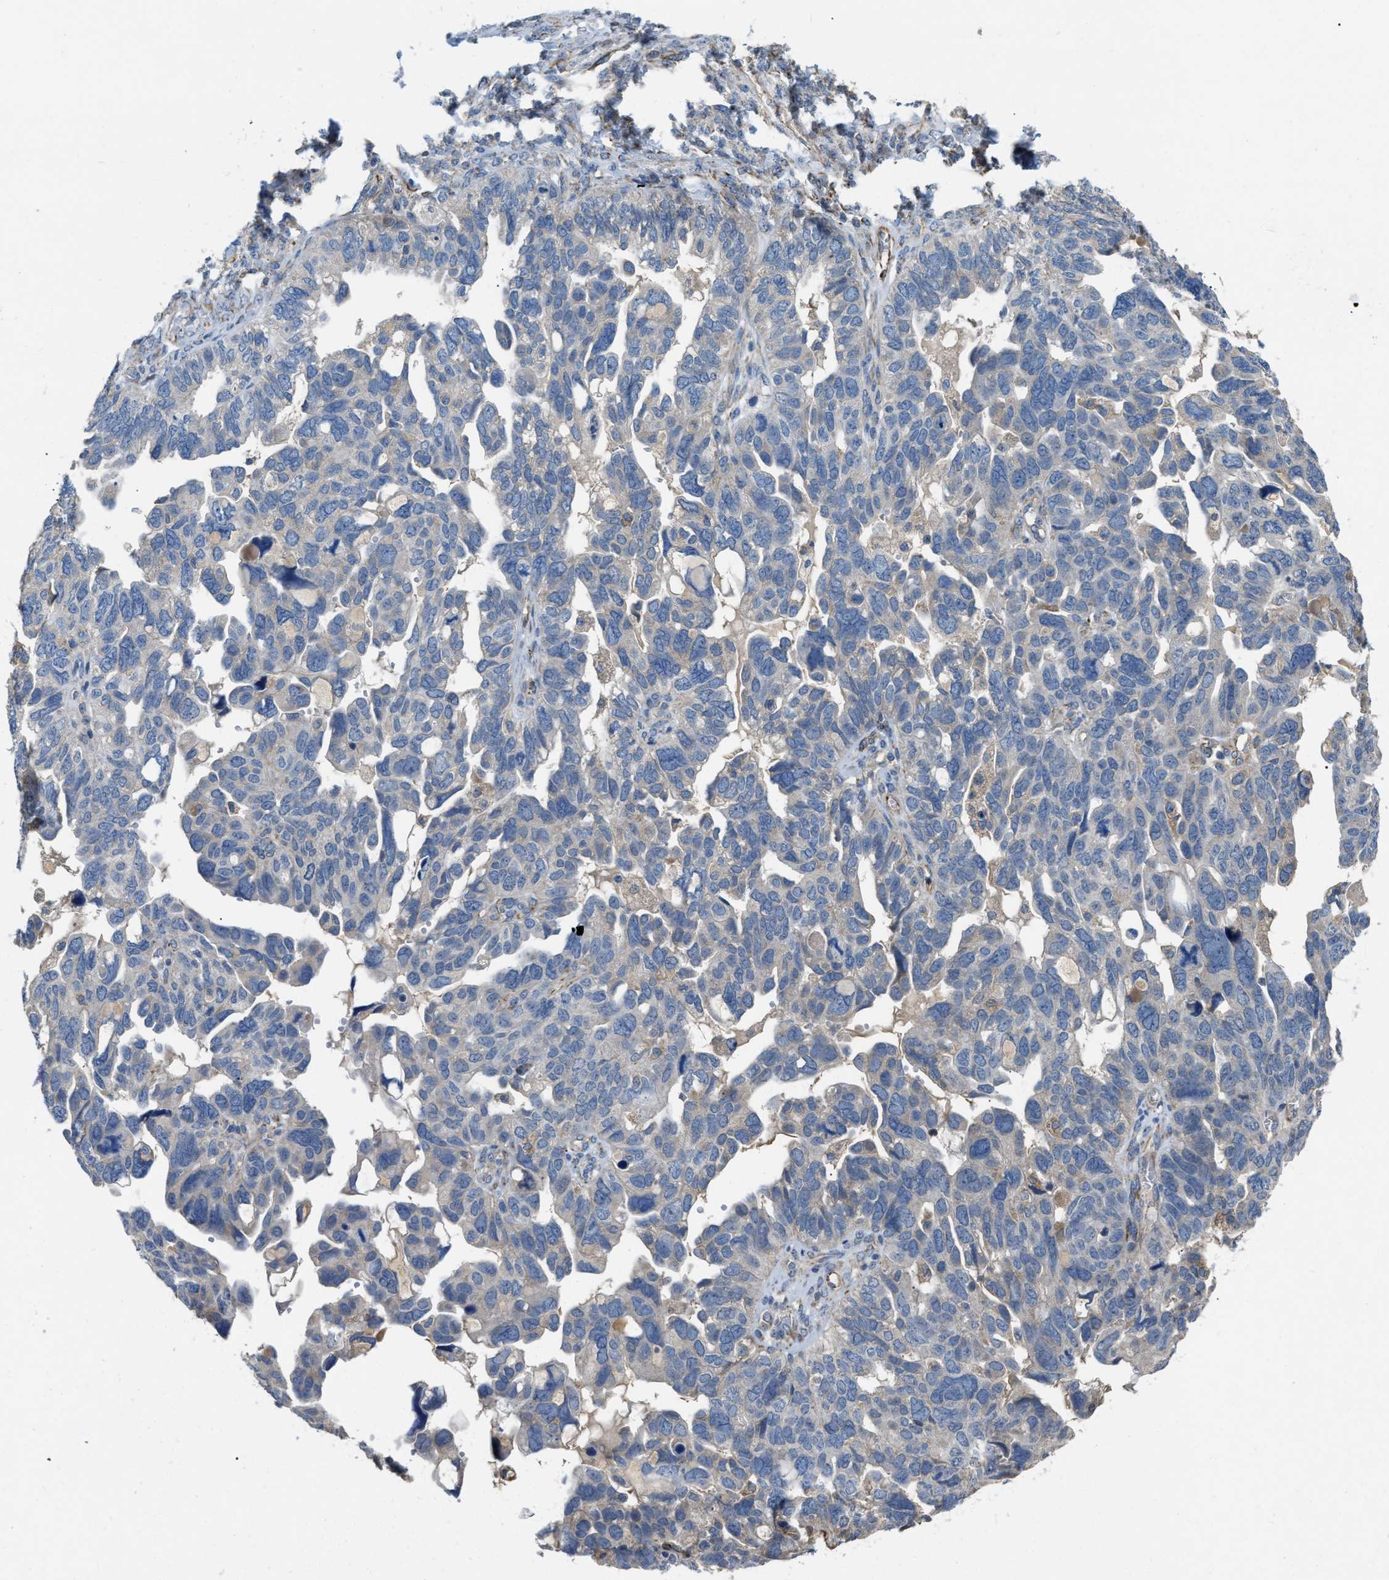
{"staining": {"intensity": "negative", "quantity": "none", "location": "none"}, "tissue": "ovarian cancer", "cell_type": "Tumor cells", "image_type": "cancer", "snomed": [{"axis": "morphology", "description": "Cystadenocarcinoma, serous, NOS"}, {"axis": "topography", "description": "Ovary"}], "caption": "Immunohistochemistry (IHC) histopathology image of neoplastic tissue: ovarian serous cystadenocarcinoma stained with DAB (3,3'-diaminobenzidine) shows no significant protein expression in tumor cells.", "gene": "DHX58", "patient": {"sex": "female", "age": 79}}